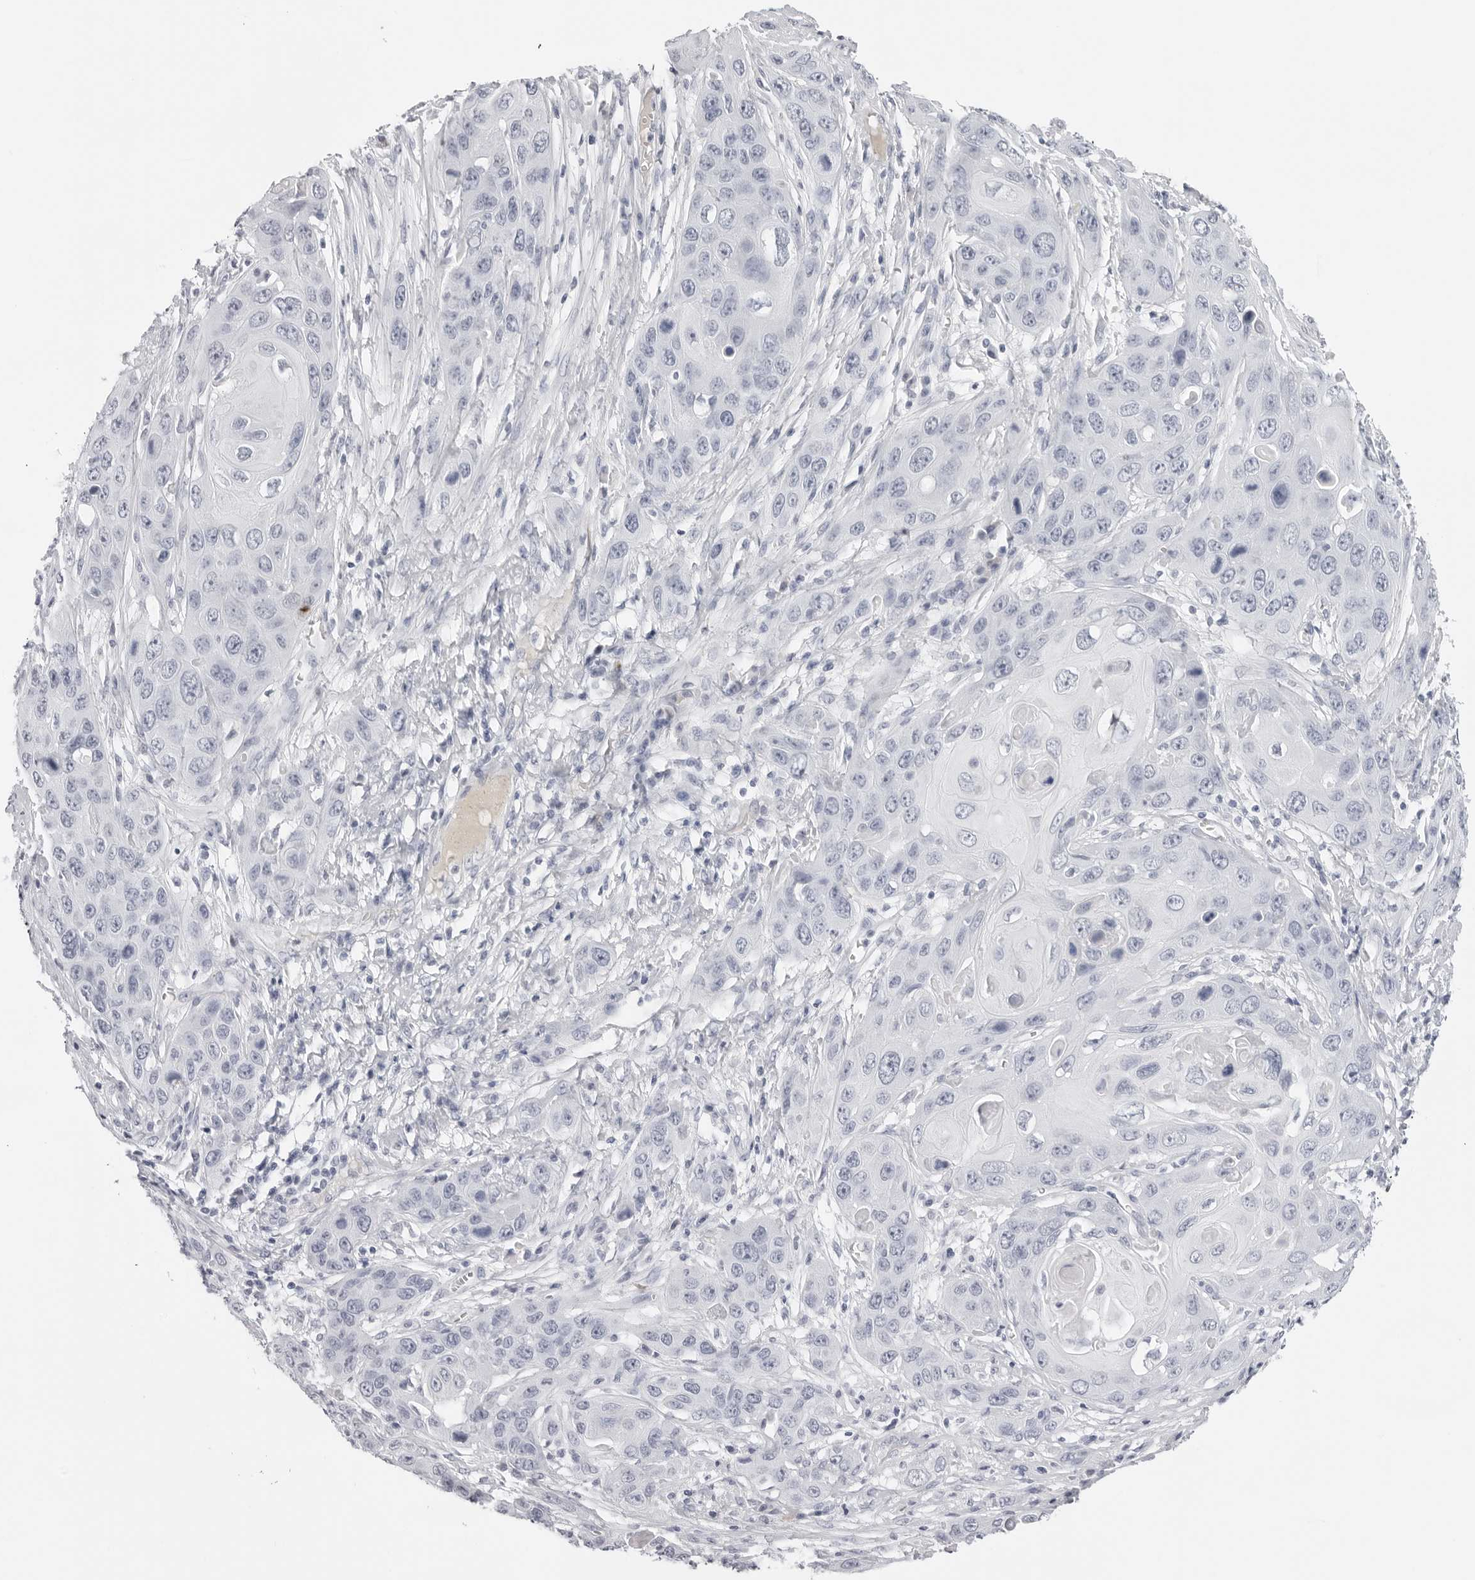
{"staining": {"intensity": "negative", "quantity": "none", "location": "none"}, "tissue": "skin cancer", "cell_type": "Tumor cells", "image_type": "cancer", "snomed": [{"axis": "morphology", "description": "Squamous cell carcinoma, NOS"}, {"axis": "topography", "description": "Skin"}], "caption": "IHC photomicrograph of neoplastic tissue: squamous cell carcinoma (skin) stained with DAB (3,3'-diaminobenzidine) reveals no significant protein positivity in tumor cells.", "gene": "CST5", "patient": {"sex": "male", "age": 55}}